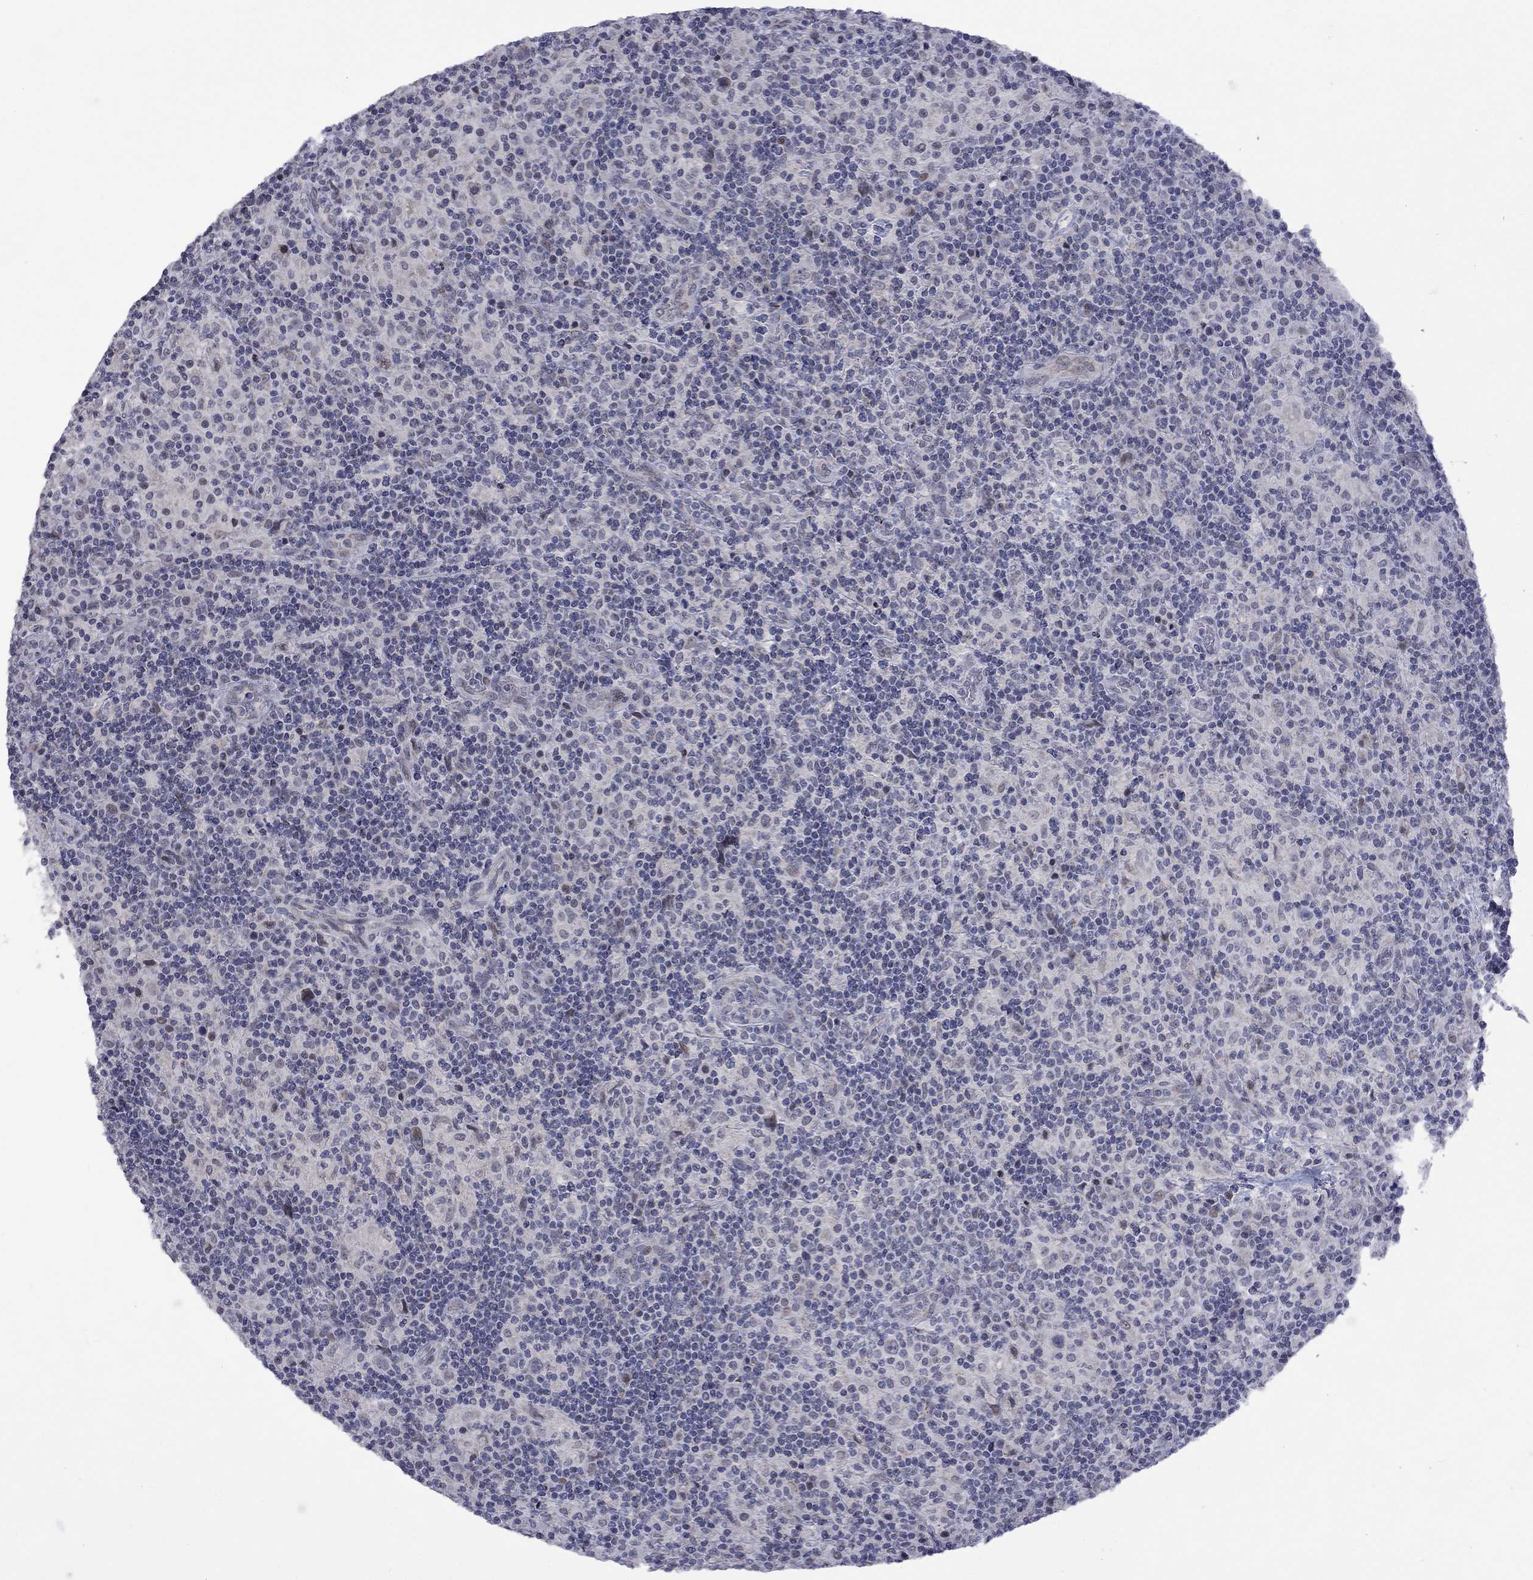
{"staining": {"intensity": "negative", "quantity": "none", "location": "none"}, "tissue": "lymphoma", "cell_type": "Tumor cells", "image_type": "cancer", "snomed": [{"axis": "morphology", "description": "Hodgkin's disease, NOS"}, {"axis": "topography", "description": "Lymph node"}], "caption": "High magnification brightfield microscopy of lymphoma stained with DAB (brown) and counterstained with hematoxylin (blue): tumor cells show no significant staining.", "gene": "KCNJ16", "patient": {"sex": "male", "age": 70}}